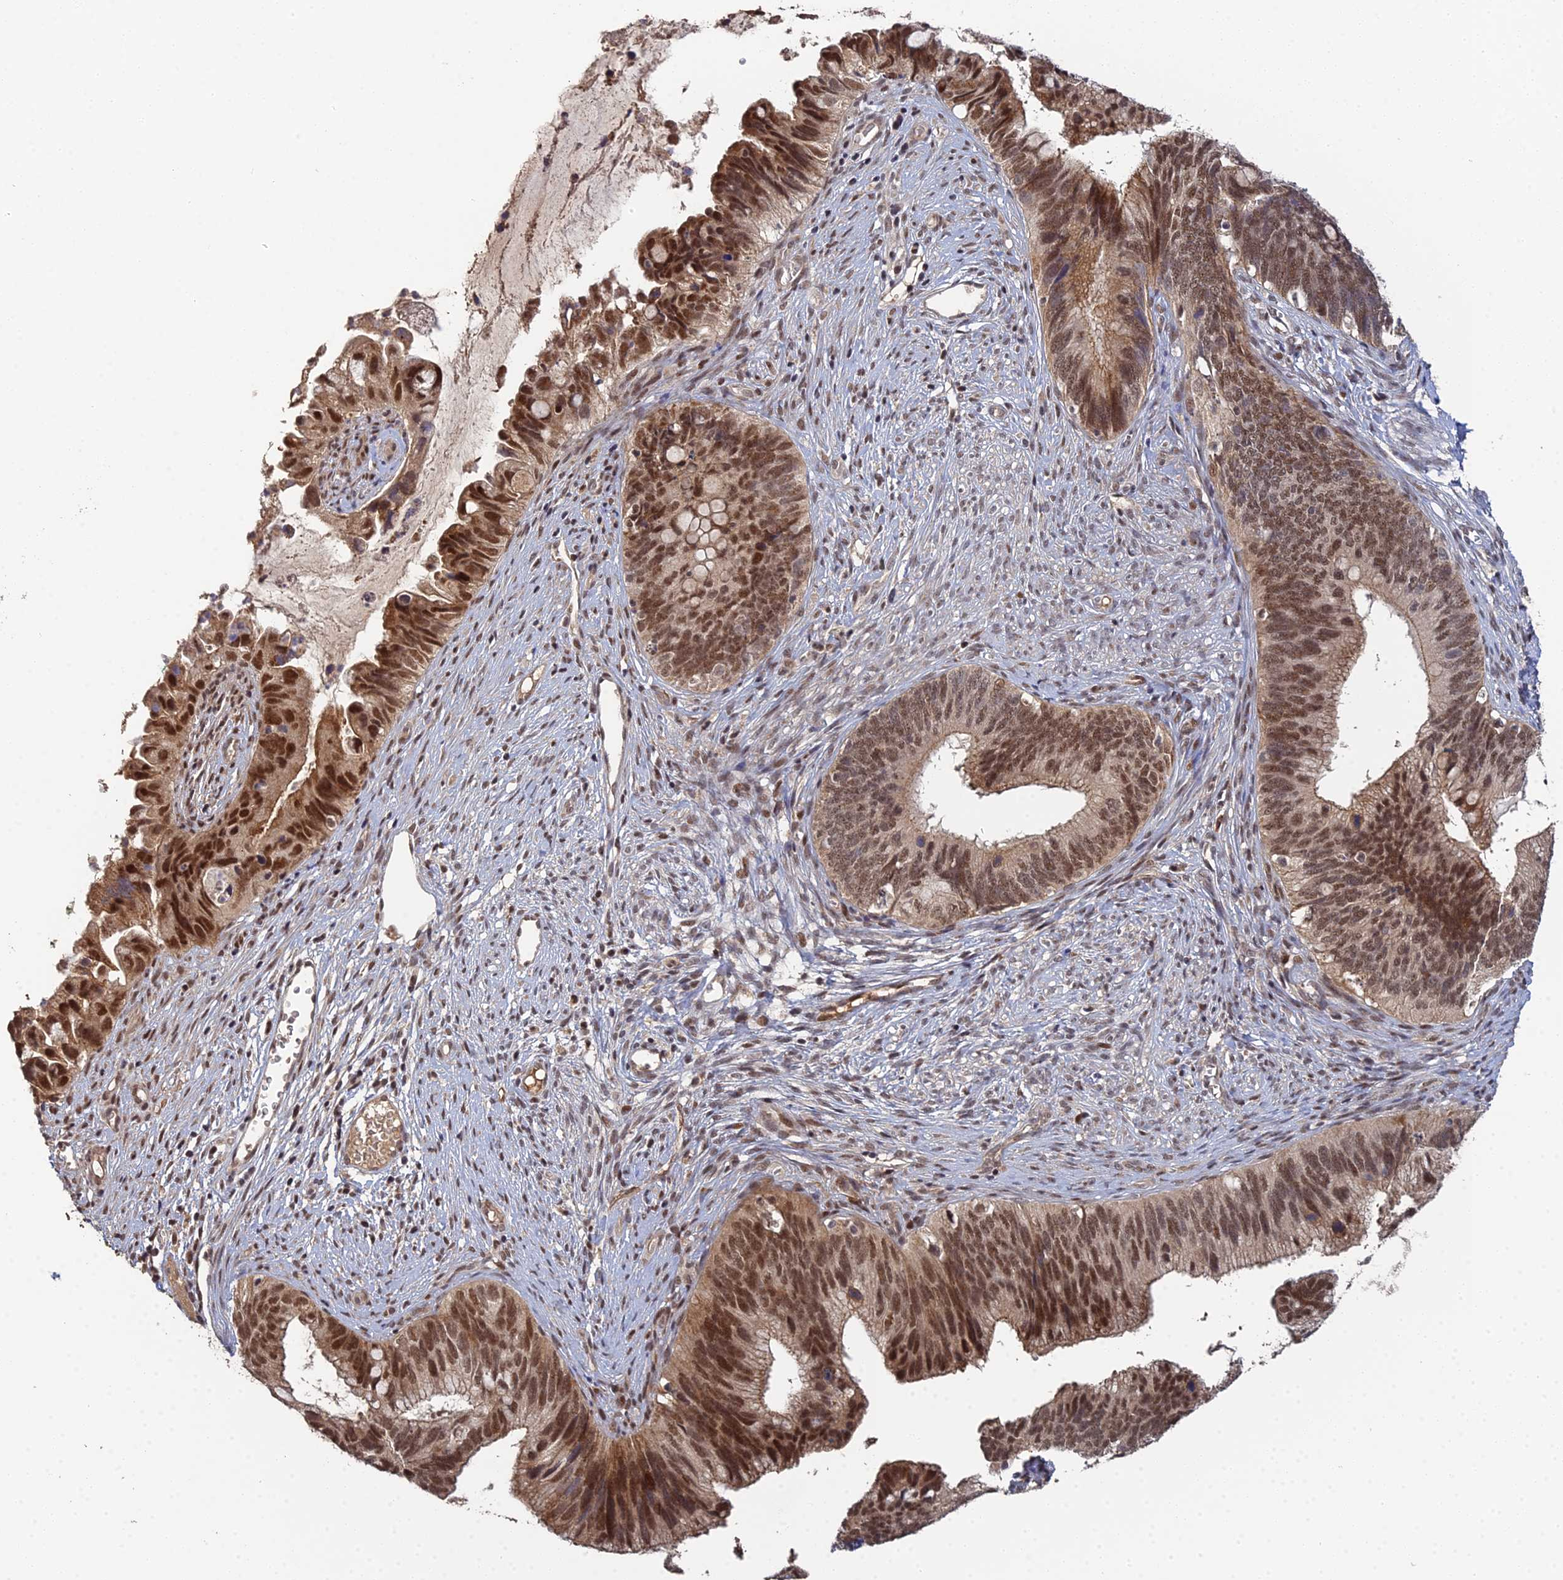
{"staining": {"intensity": "moderate", "quantity": ">75%", "location": "nuclear"}, "tissue": "cervical cancer", "cell_type": "Tumor cells", "image_type": "cancer", "snomed": [{"axis": "morphology", "description": "Adenocarcinoma, NOS"}, {"axis": "topography", "description": "Cervix"}], "caption": "IHC of human cervical cancer shows medium levels of moderate nuclear staining in approximately >75% of tumor cells.", "gene": "ERCC5", "patient": {"sex": "female", "age": 42}}